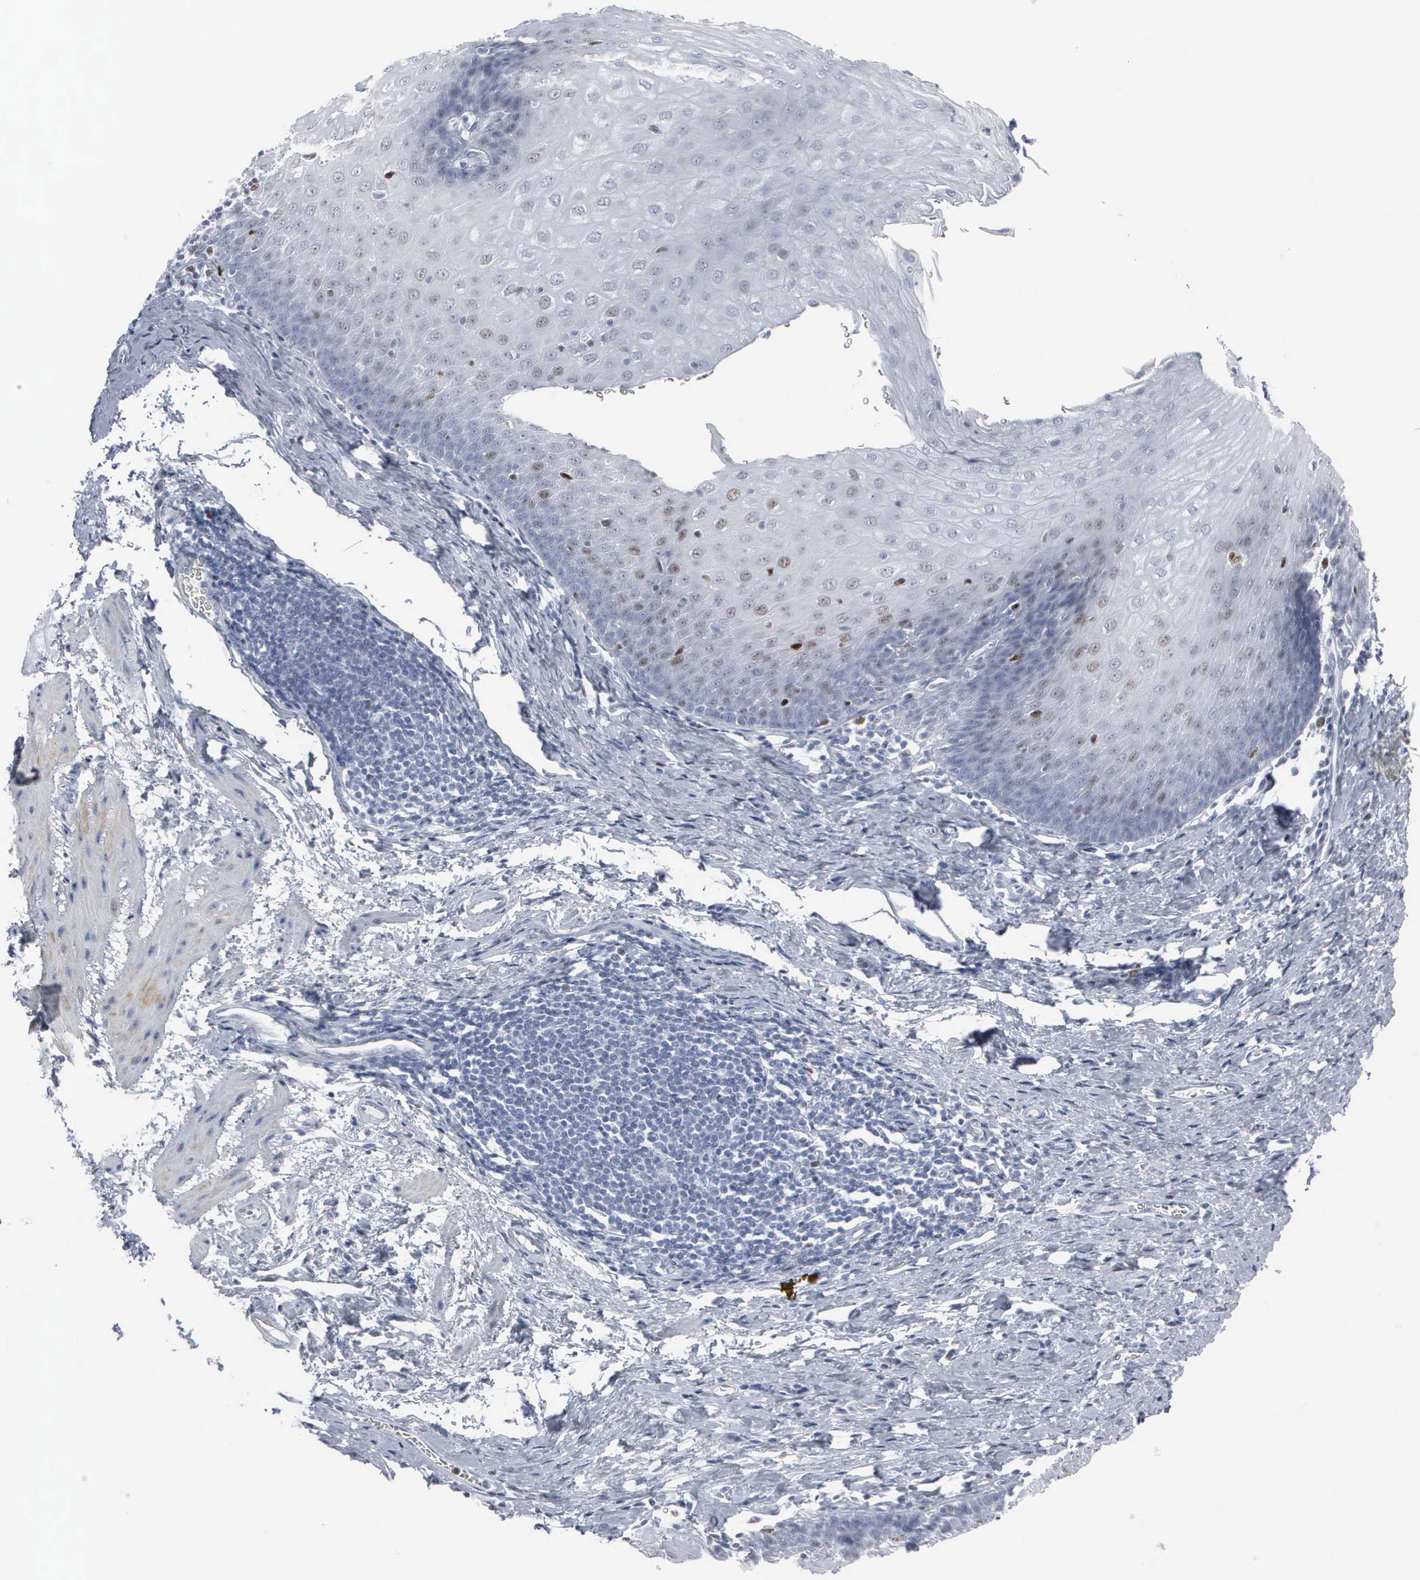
{"staining": {"intensity": "weak", "quantity": "<25%", "location": "nuclear"}, "tissue": "esophagus", "cell_type": "Squamous epithelial cells", "image_type": "normal", "snomed": [{"axis": "morphology", "description": "Normal tissue, NOS"}, {"axis": "topography", "description": "Esophagus"}], "caption": "An IHC micrograph of benign esophagus is shown. There is no staining in squamous epithelial cells of esophagus.", "gene": "CCND3", "patient": {"sex": "female", "age": 61}}